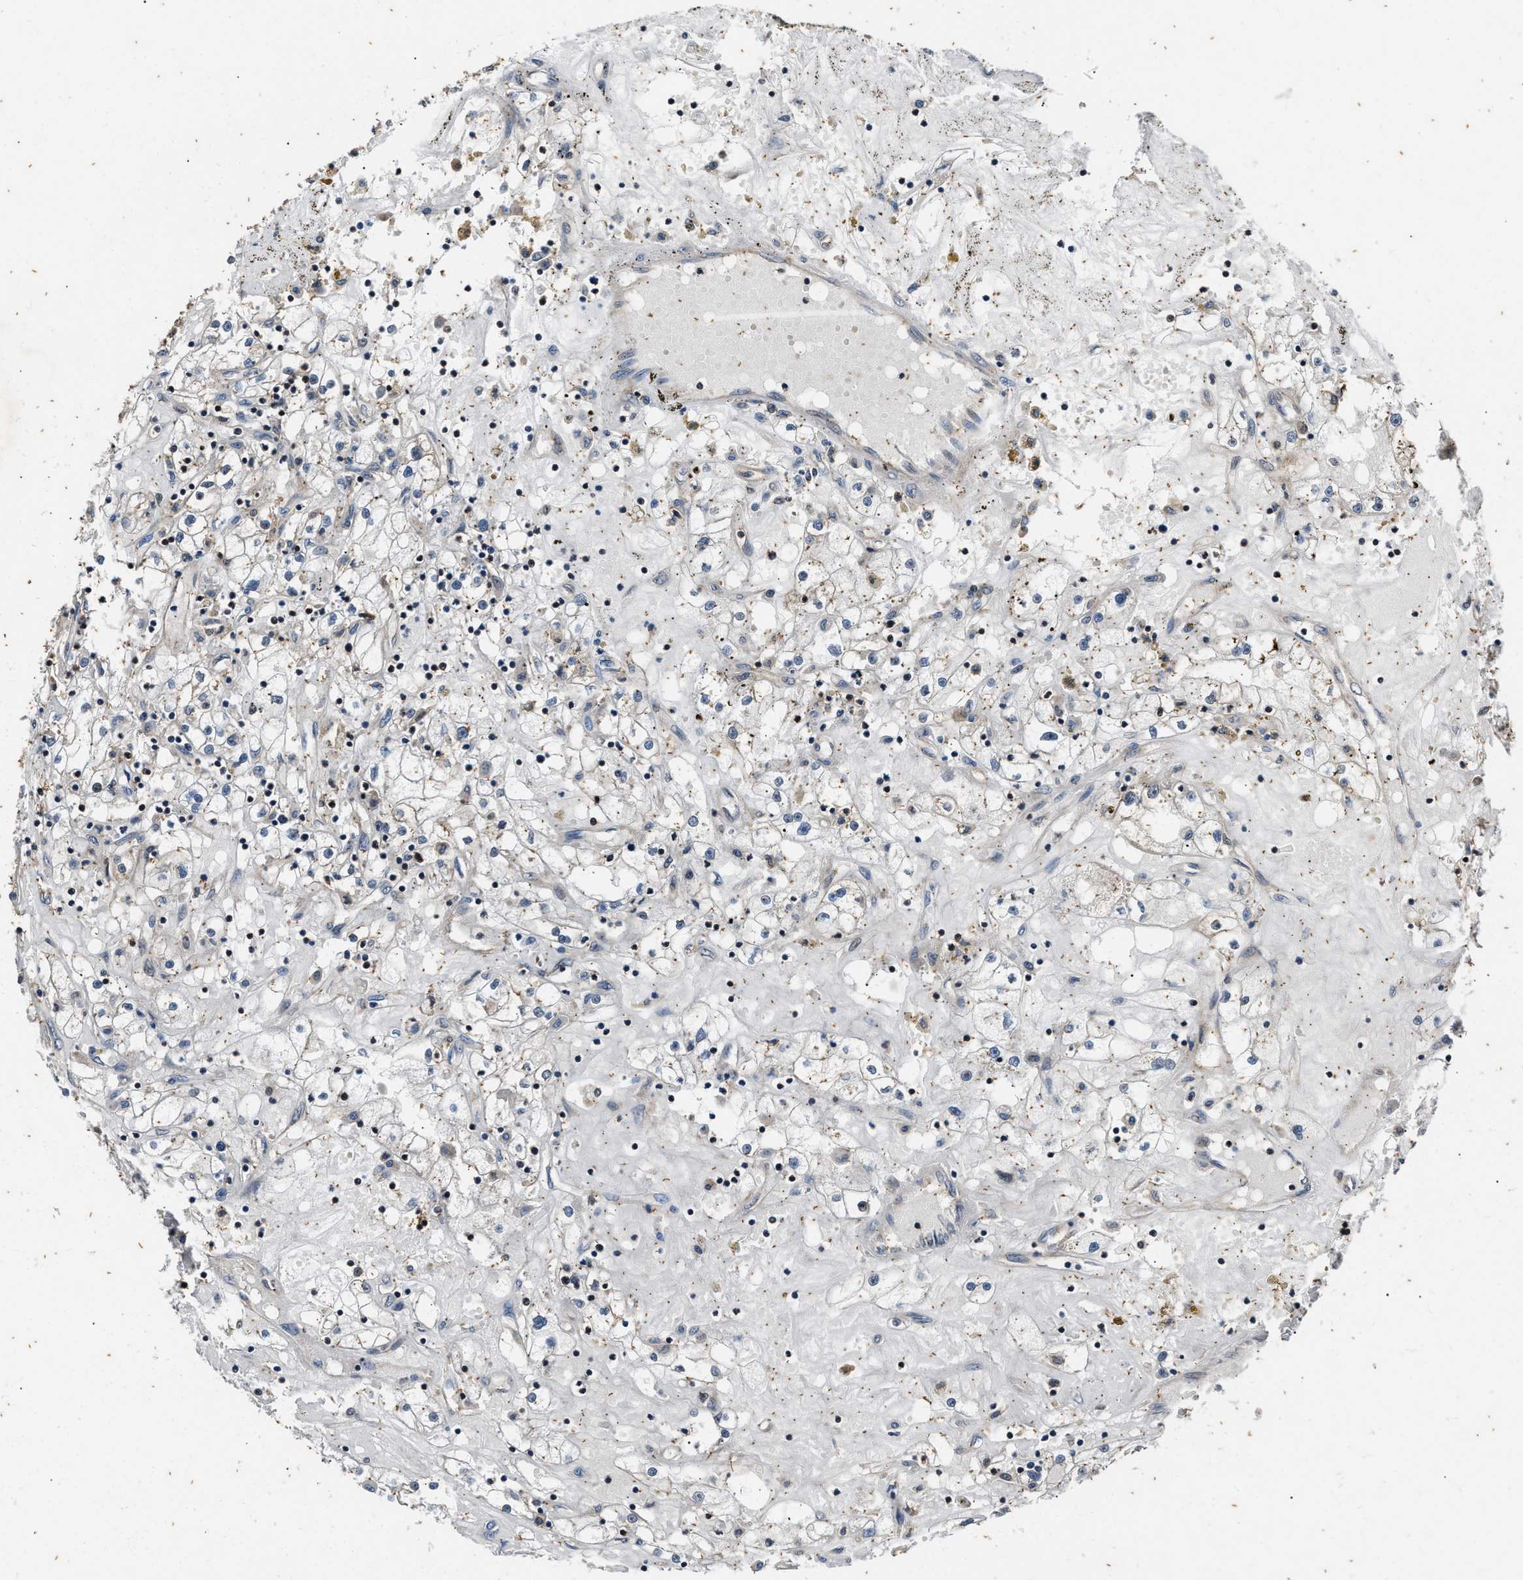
{"staining": {"intensity": "negative", "quantity": "none", "location": "none"}, "tissue": "renal cancer", "cell_type": "Tumor cells", "image_type": "cancer", "snomed": [{"axis": "morphology", "description": "Adenocarcinoma, NOS"}, {"axis": "topography", "description": "Kidney"}], "caption": "A micrograph of human renal cancer is negative for staining in tumor cells.", "gene": "PTPN7", "patient": {"sex": "male", "age": 56}}